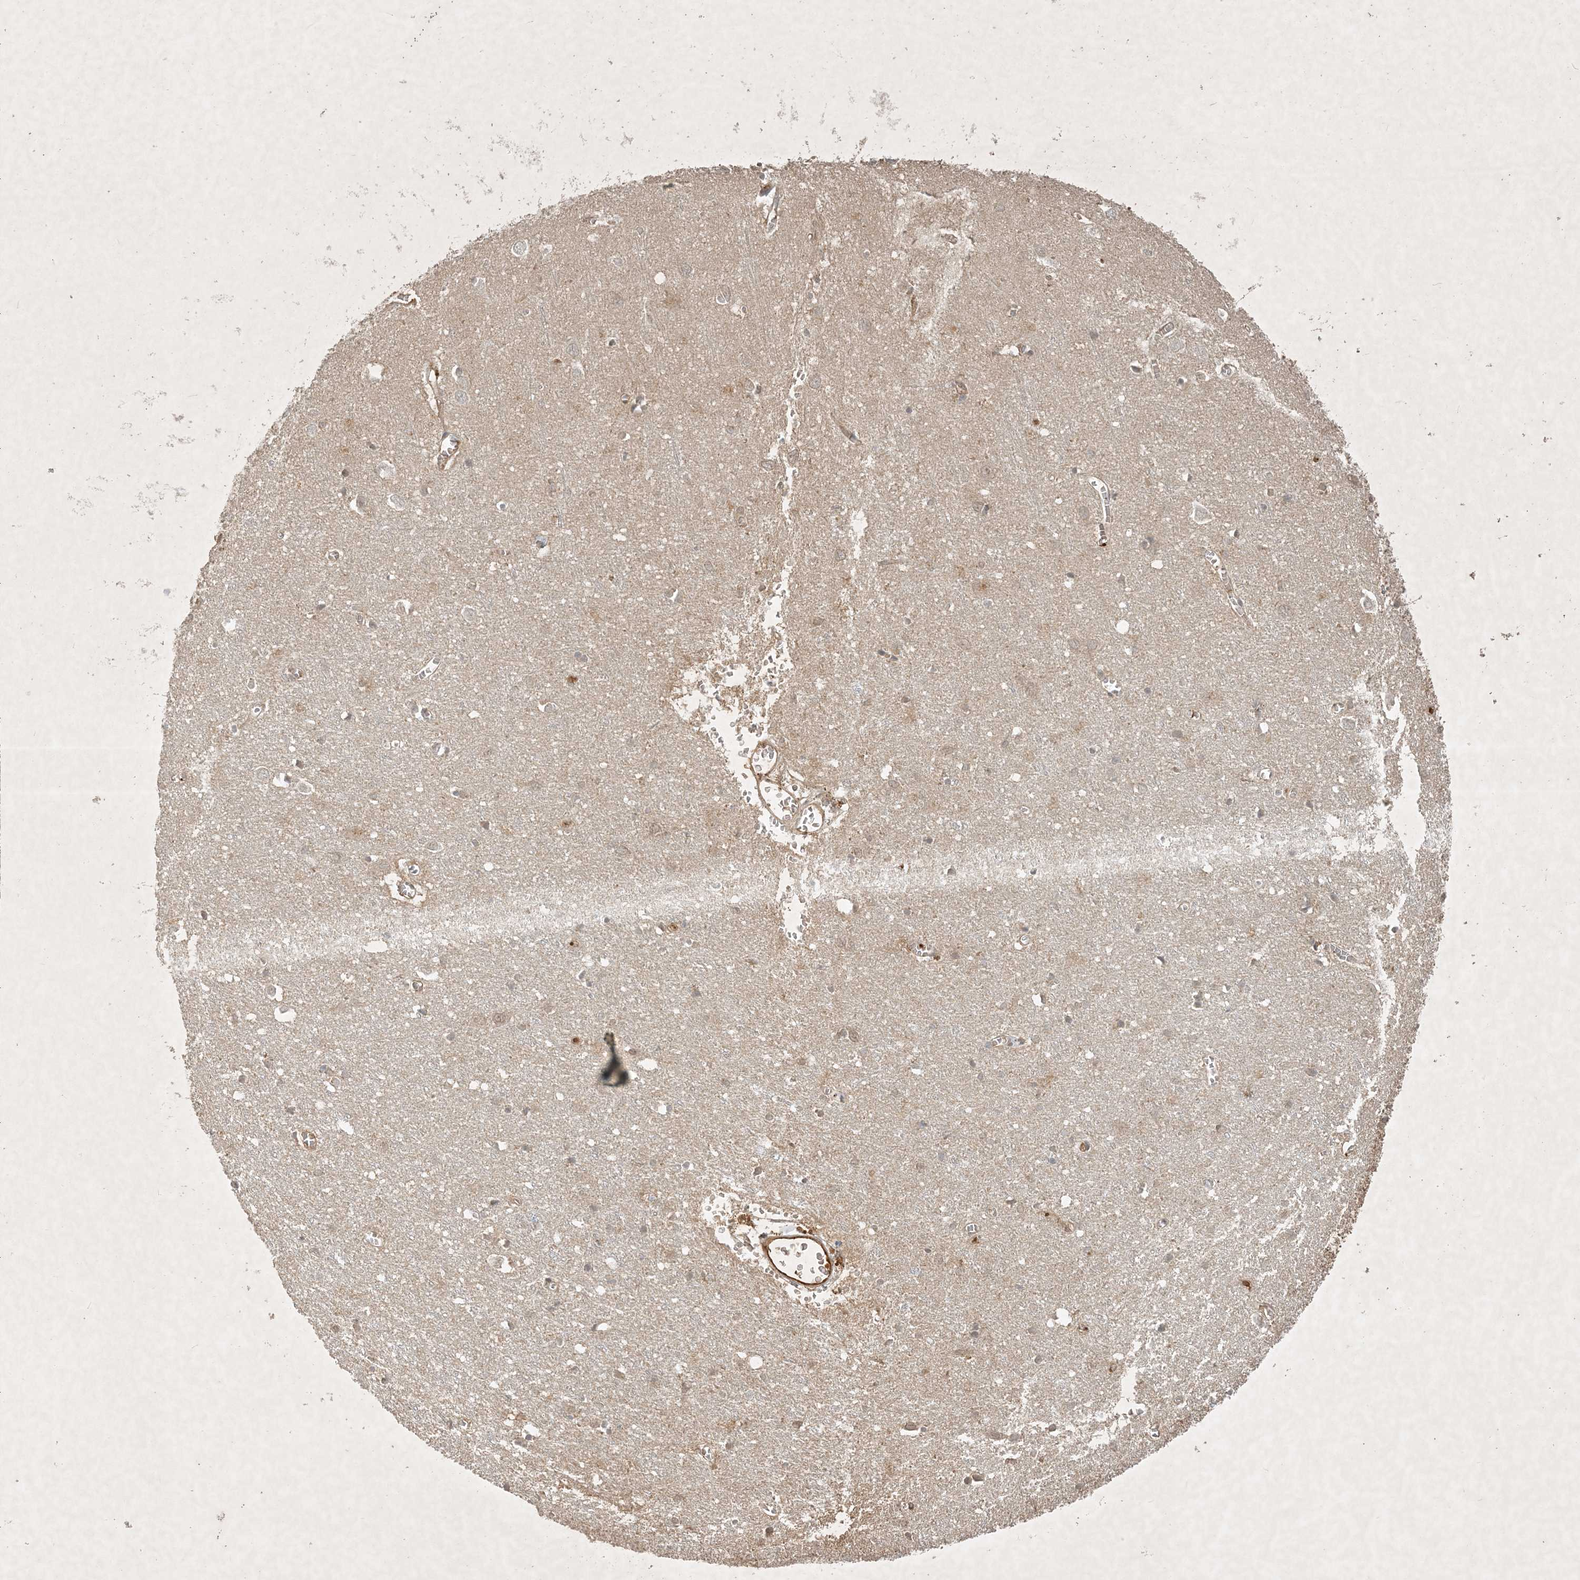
{"staining": {"intensity": "moderate", "quantity": ">75%", "location": "cytoplasmic/membranous"}, "tissue": "cerebral cortex", "cell_type": "Endothelial cells", "image_type": "normal", "snomed": [{"axis": "morphology", "description": "Normal tissue, NOS"}, {"axis": "topography", "description": "Cerebral cortex"}], "caption": "Immunohistochemical staining of normal human cerebral cortex exhibits >75% levels of moderate cytoplasmic/membranous protein expression in about >75% of endothelial cells.", "gene": "TNFAIP6", "patient": {"sex": "female", "age": 64}}